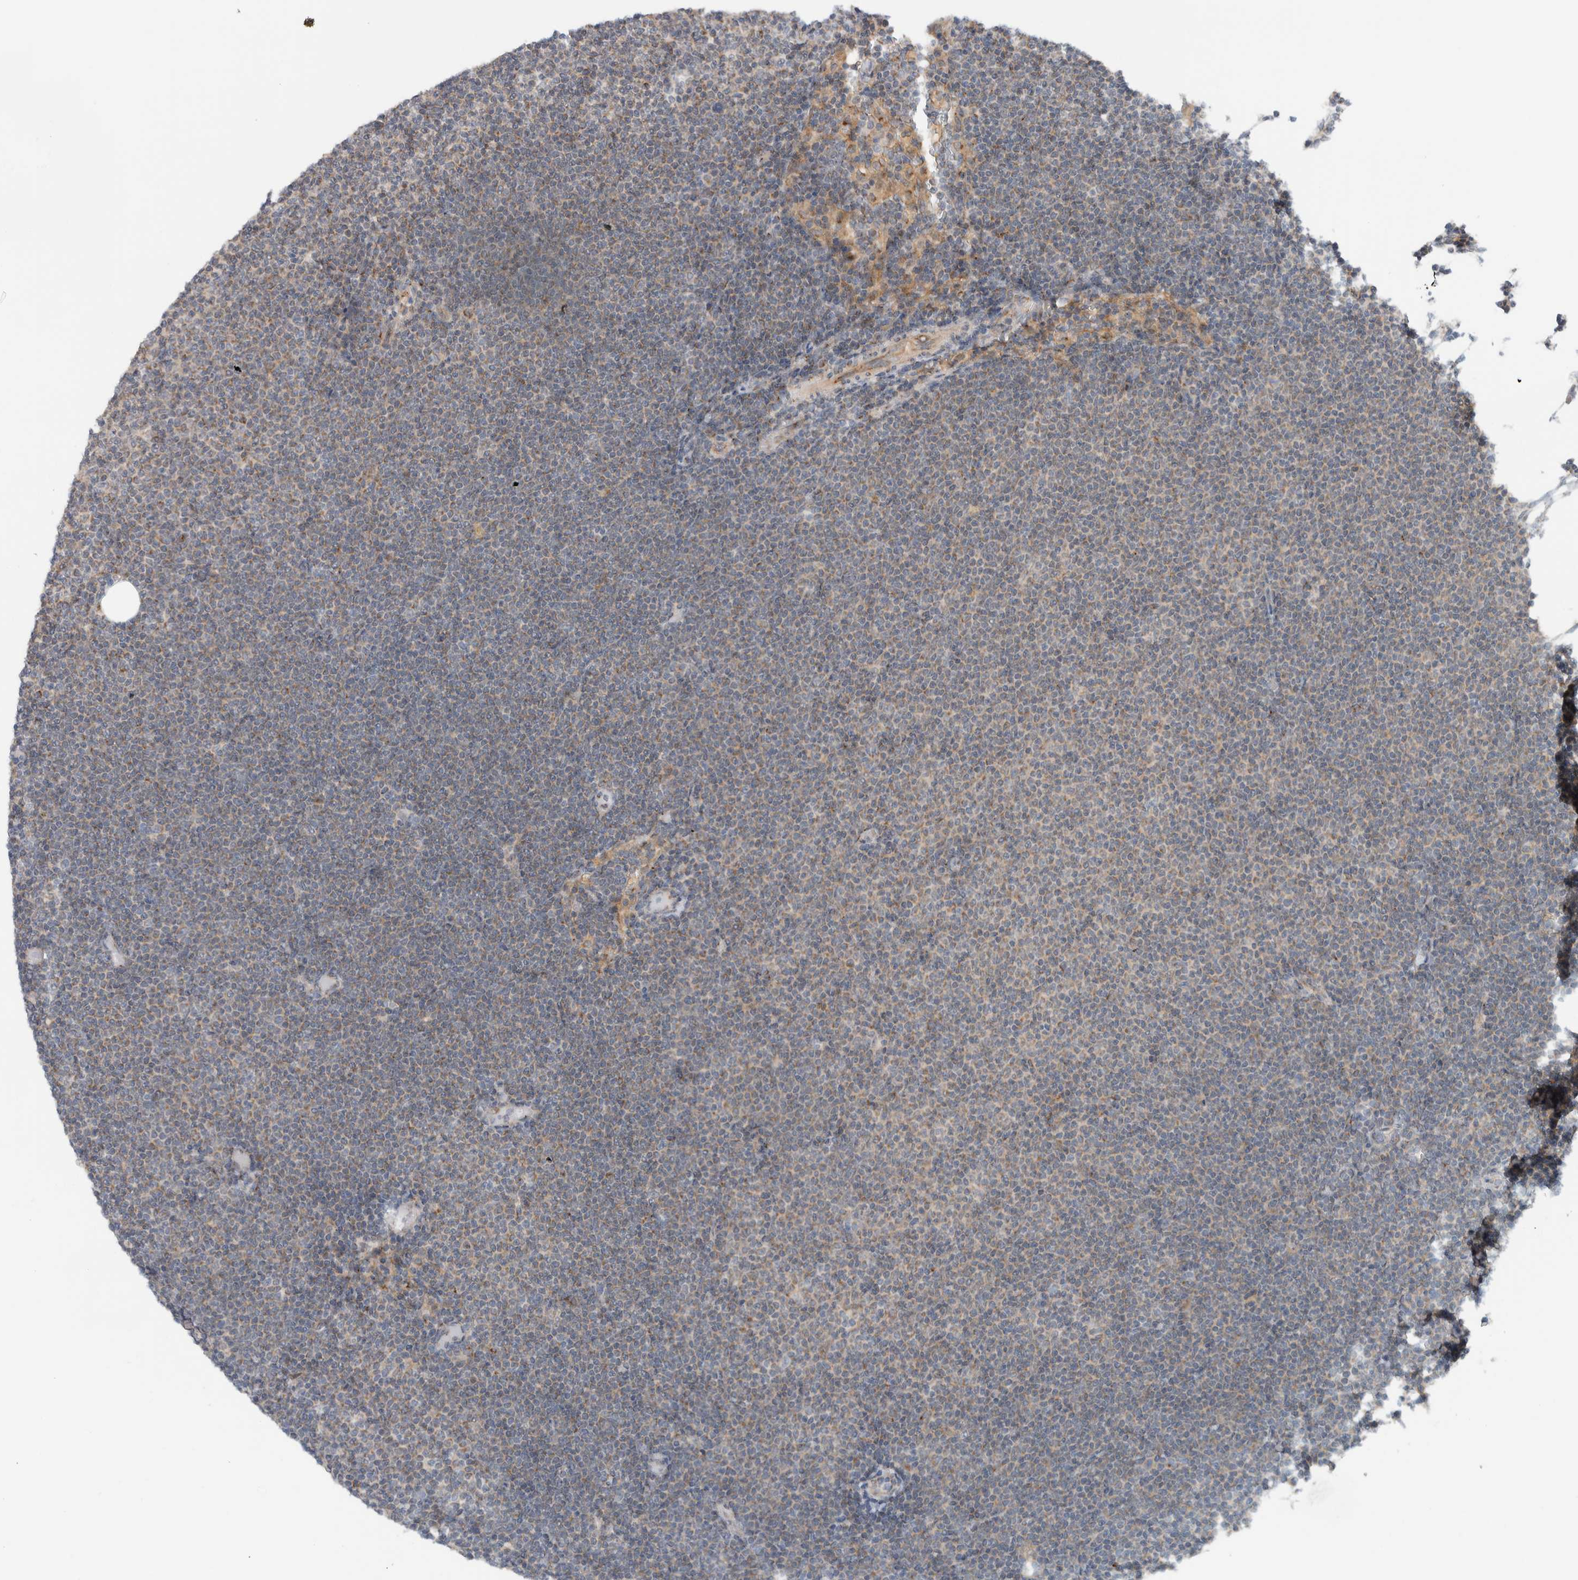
{"staining": {"intensity": "weak", "quantity": "25%-75%", "location": "cytoplasmic/membranous"}, "tissue": "lymphoma", "cell_type": "Tumor cells", "image_type": "cancer", "snomed": [{"axis": "morphology", "description": "Malignant lymphoma, non-Hodgkin's type, Low grade"}, {"axis": "topography", "description": "Lymph node"}], "caption": "Weak cytoplasmic/membranous staining for a protein is appreciated in approximately 25%-75% of tumor cells of lymphoma using IHC.", "gene": "RERE", "patient": {"sex": "female", "age": 53}}